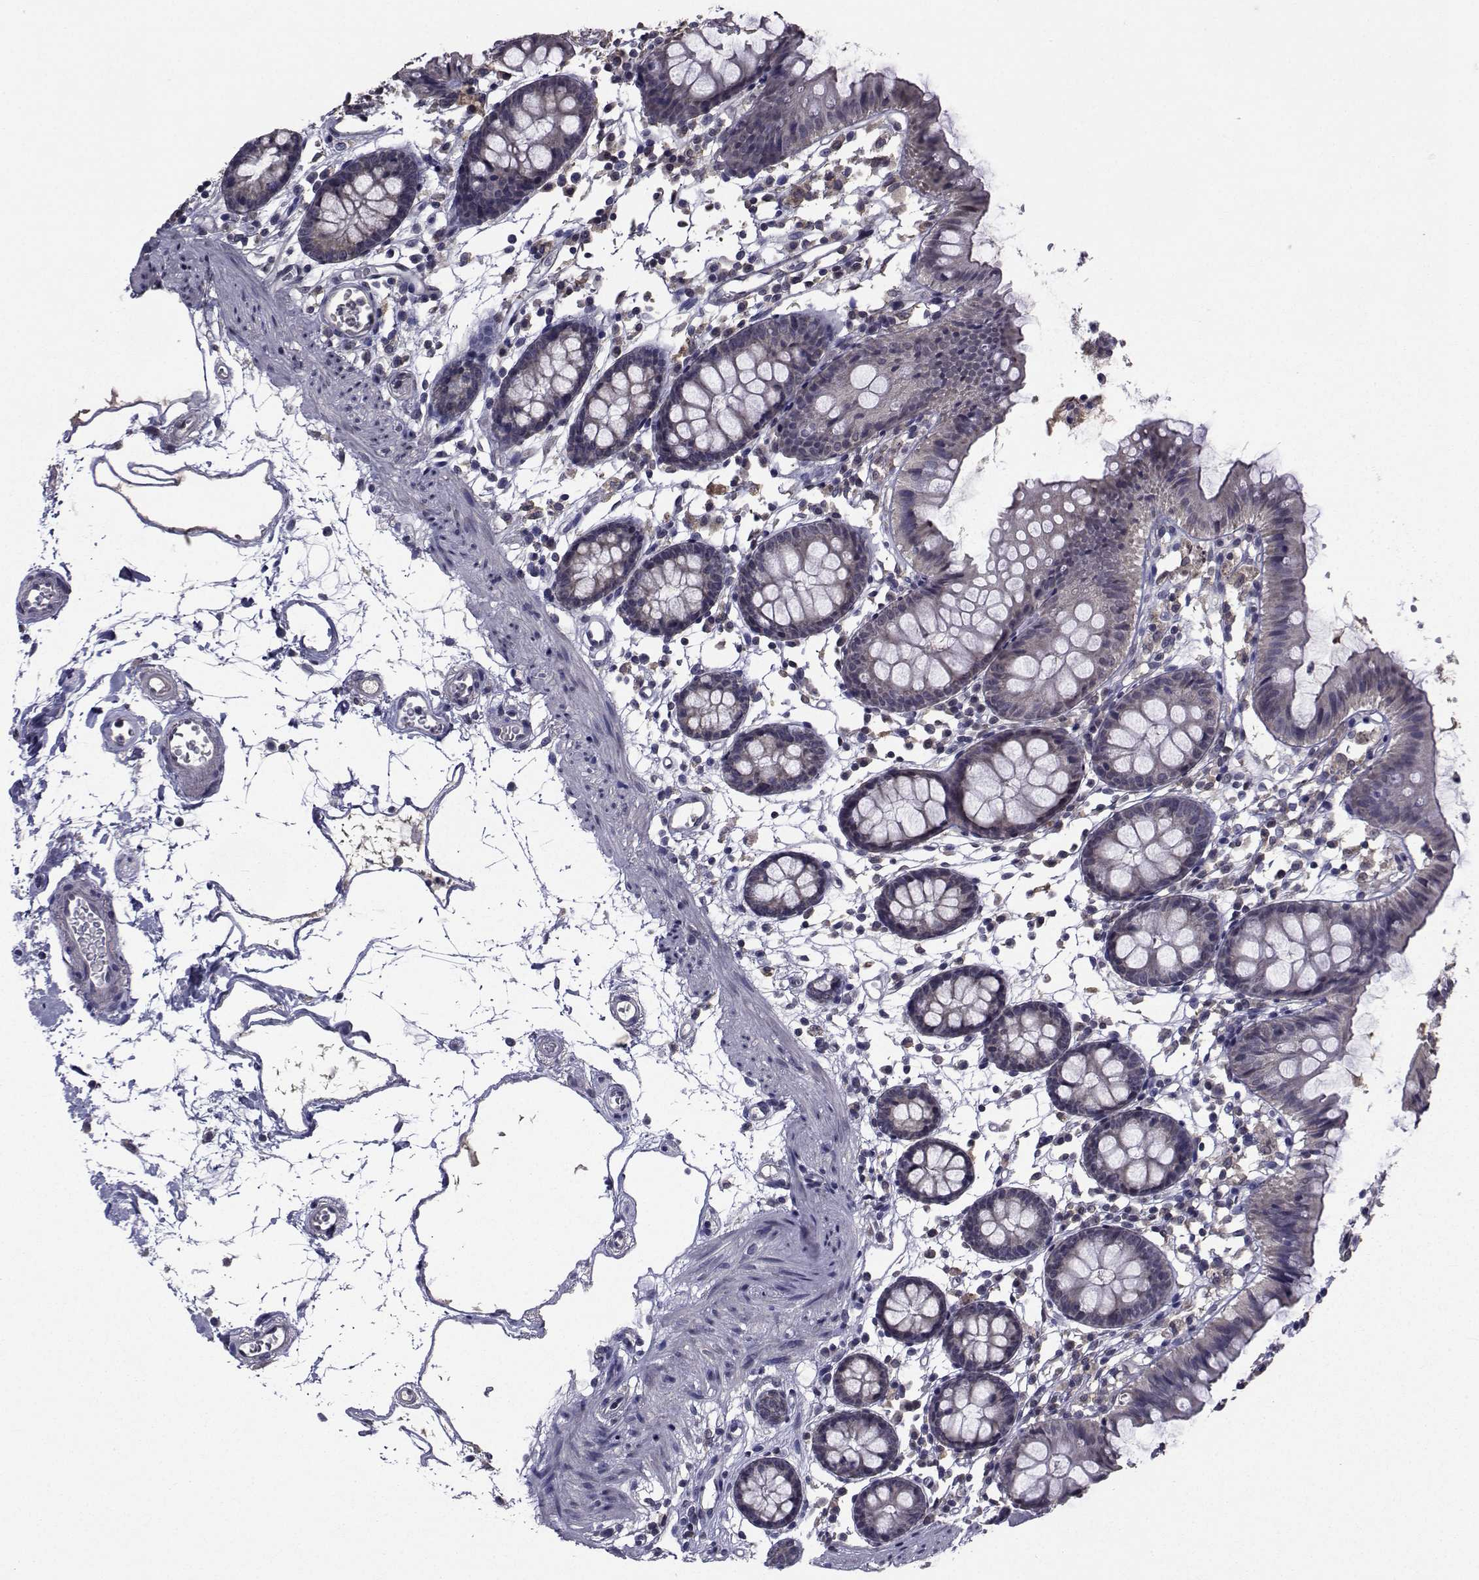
{"staining": {"intensity": "negative", "quantity": "none", "location": "none"}, "tissue": "colon", "cell_type": "Endothelial cells", "image_type": "normal", "snomed": [{"axis": "morphology", "description": "Normal tissue, NOS"}, {"axis": "topography", "description": "Colon"}], "caption": "Photomicrograph shows no protein staining in endothelial cells of normal colon.", "gene": "CYP2S1", "patient": {"sex": "female", "age": 84}}